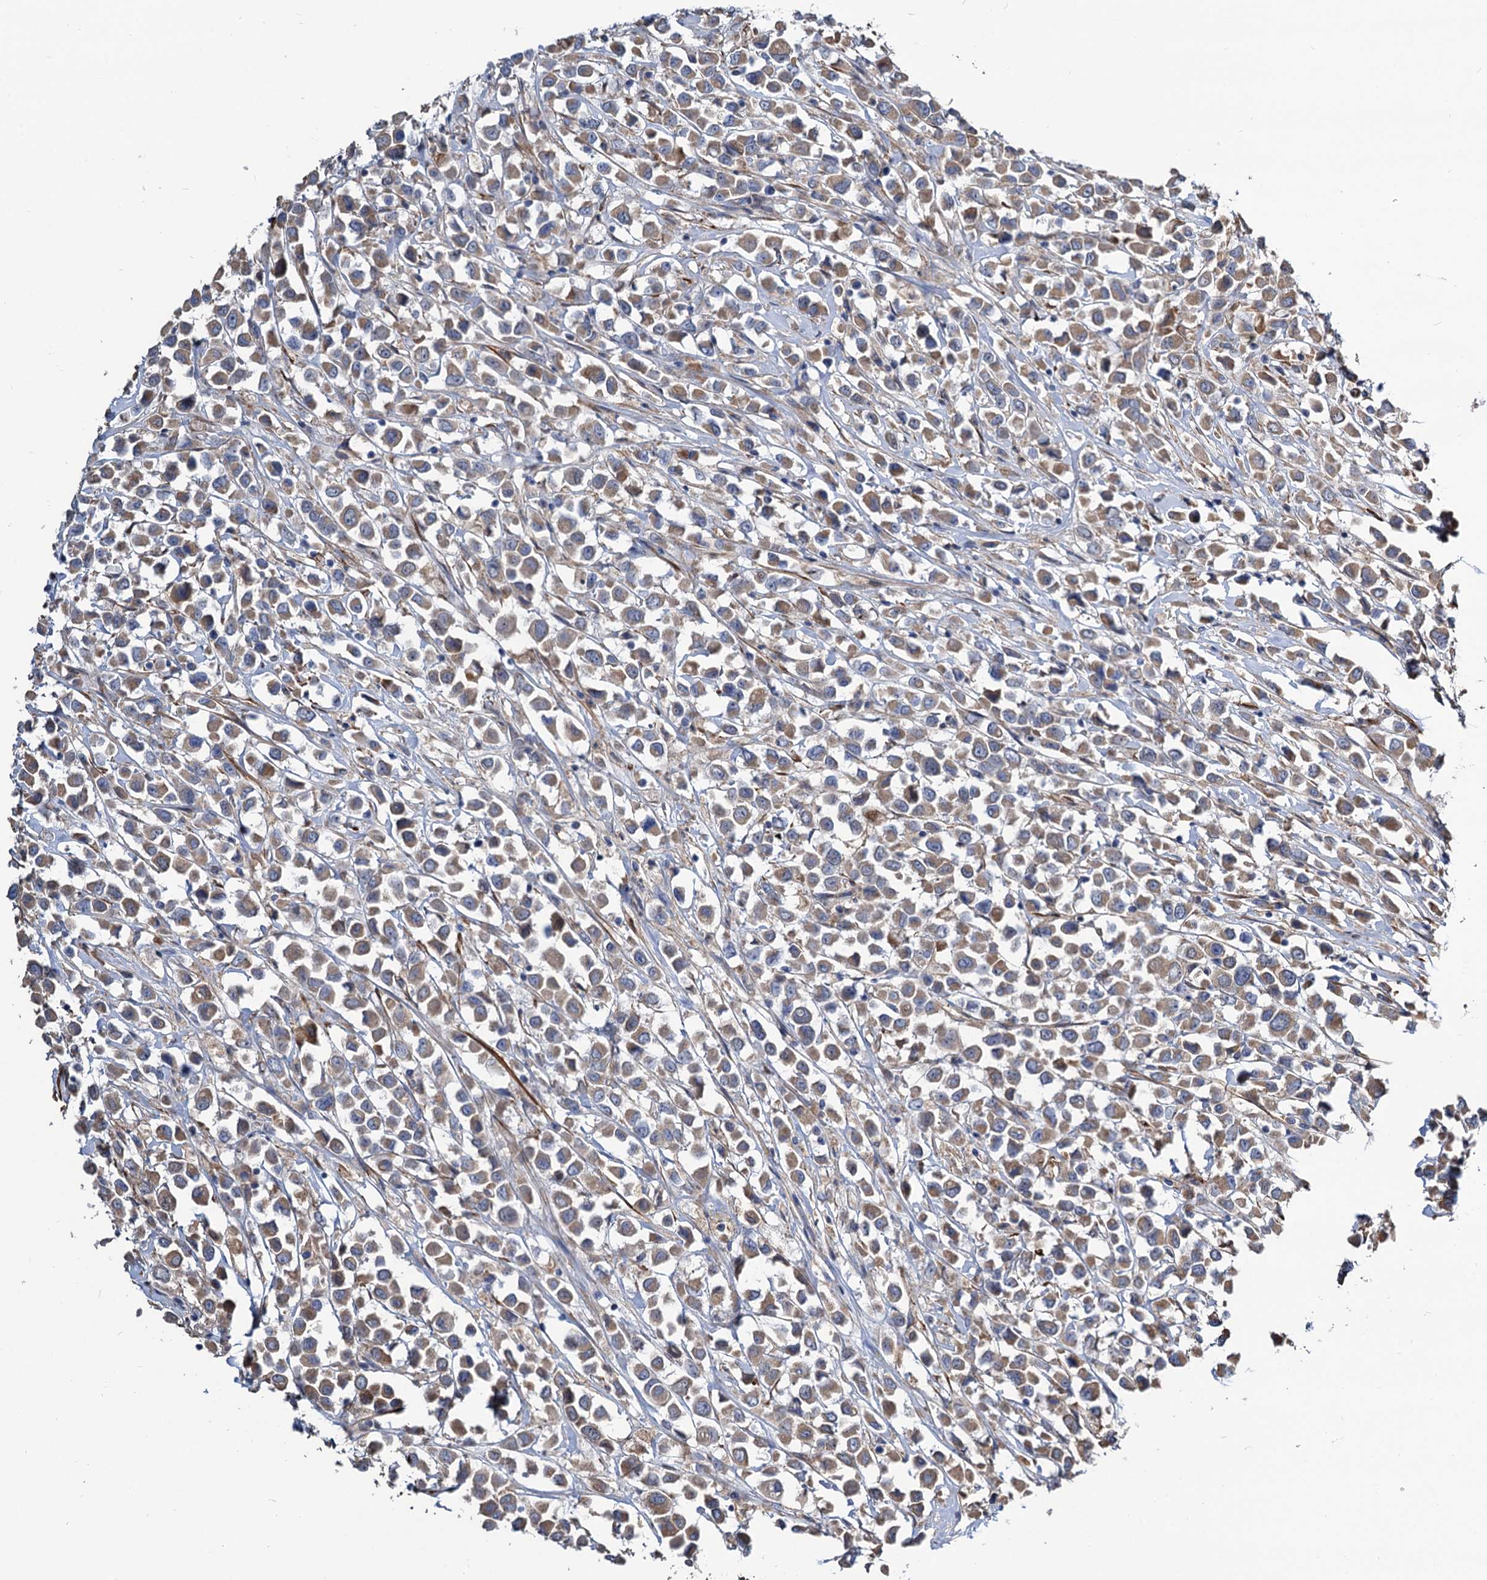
{"staining": {"intensity": "moderate", "quantity": ">75%", "location": "cytoplasmic/membranous"}, "tissue": "breast cancer", "cell_type": "Tumor cells", "image_type": "cancer", "snomed": [{"axis": "morphology", "description": "Duct carcinoma"}, {"axis": "topography", "description": "Breast"}], "caption": "A brown stain shows moderate cytoplasmic/membranous staining of a protein in breast infiltrating ductal carcinoma tumor cells. (DAB IHC with brightfield microscopy, high magnification).", "gene": "ALKBH7", "patient": {"sex": "female", "age": 61}}